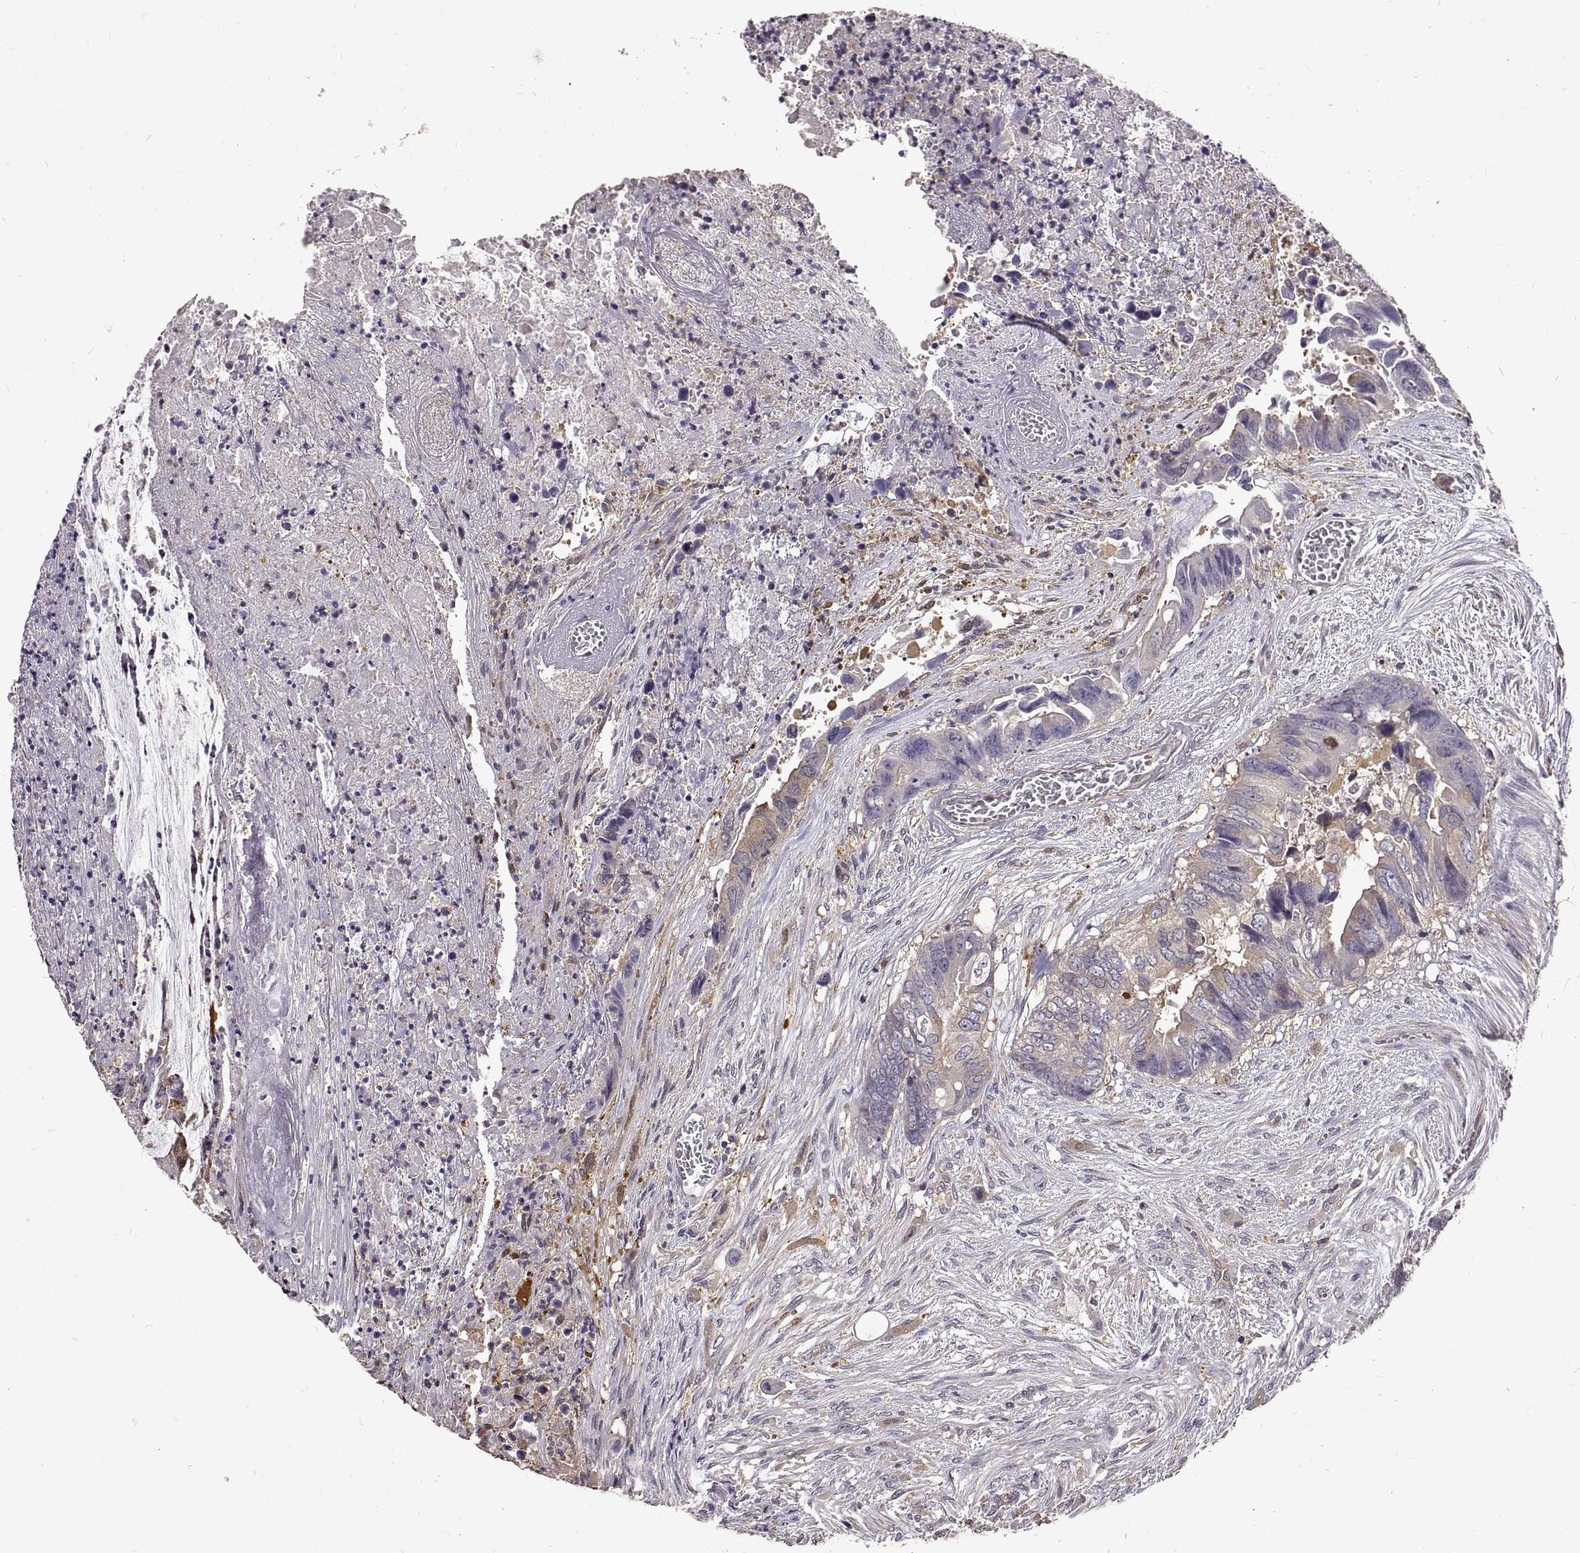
{"staining": {"intensity": "negative", "quantity": "none", "location": "none"}, "tissue": "colorectal cancer", "cell_type": "Tumor cells", "image_type": "cancer", "snomed": [{"axis": "morphology", "description": "Adenocarcinoma, NOS"}, {"axis": "topography", "description": "Rectum"}], "caption": "Immunohistochemistry histopathology image of neoplastic tissue: adenocarcinoma (colorectal) stained with DAB shows no significant protein expression in tumor cells.", "gene": "PEA15", "patient": {"sex": "male", "age": 63}}